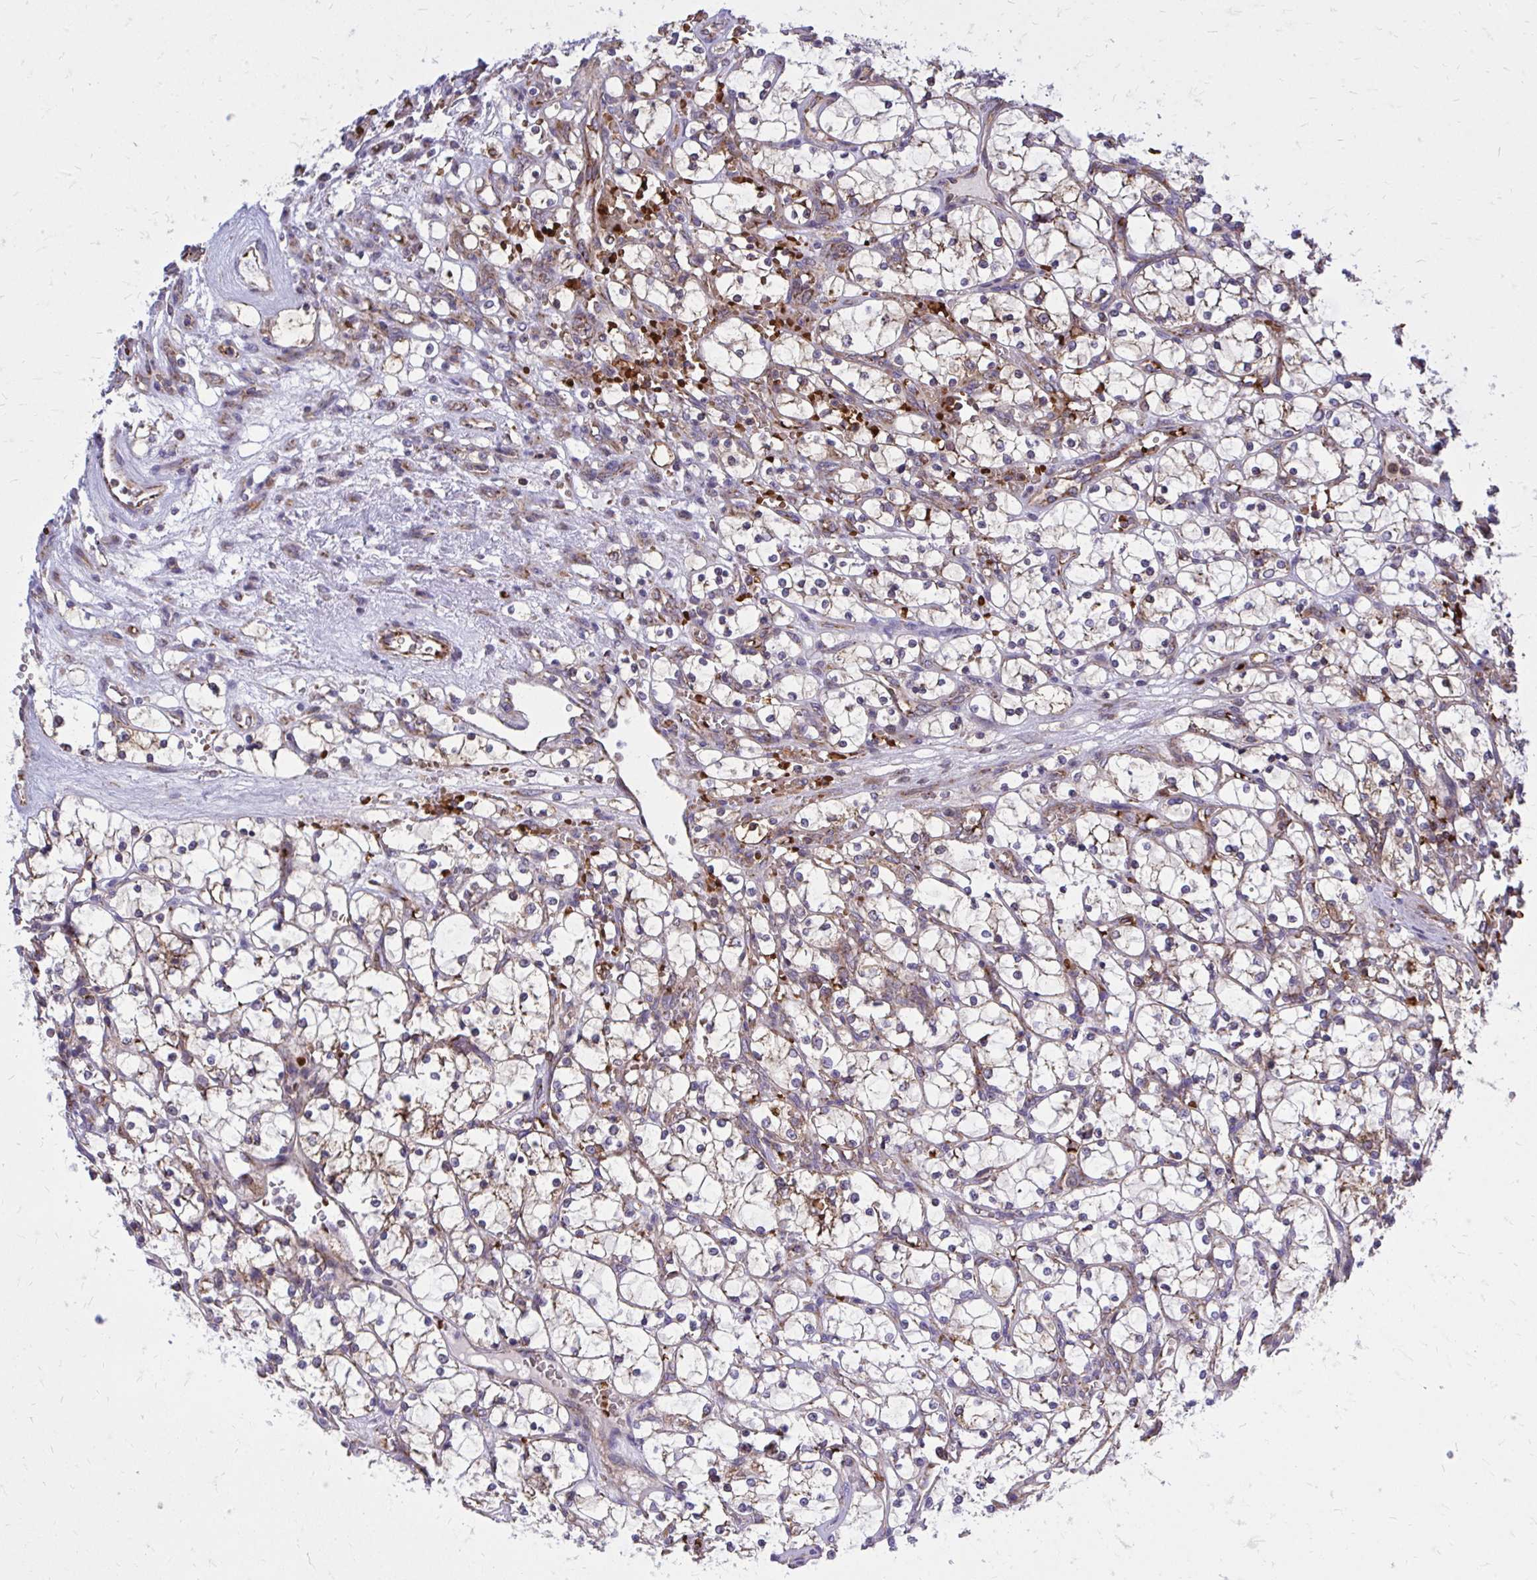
{"staining": {"intensity": "weak", "quantity": "<25%", "location": "cytoplasmic/membranous"}, "tissue": "renal cancer", "cell_type": "Tumor cells", "image_type": "cancer", "snomed": [{"axis": "morphology", "description": "Adenocarcinoma, NOS"}, {"axis": "topography", "description": "Kidney"}], "caption": "Tumor cells are negative for protein expression in human renal cancer.", "gene": "PDK4", "patient": {"sex": "female", "age": 69}}